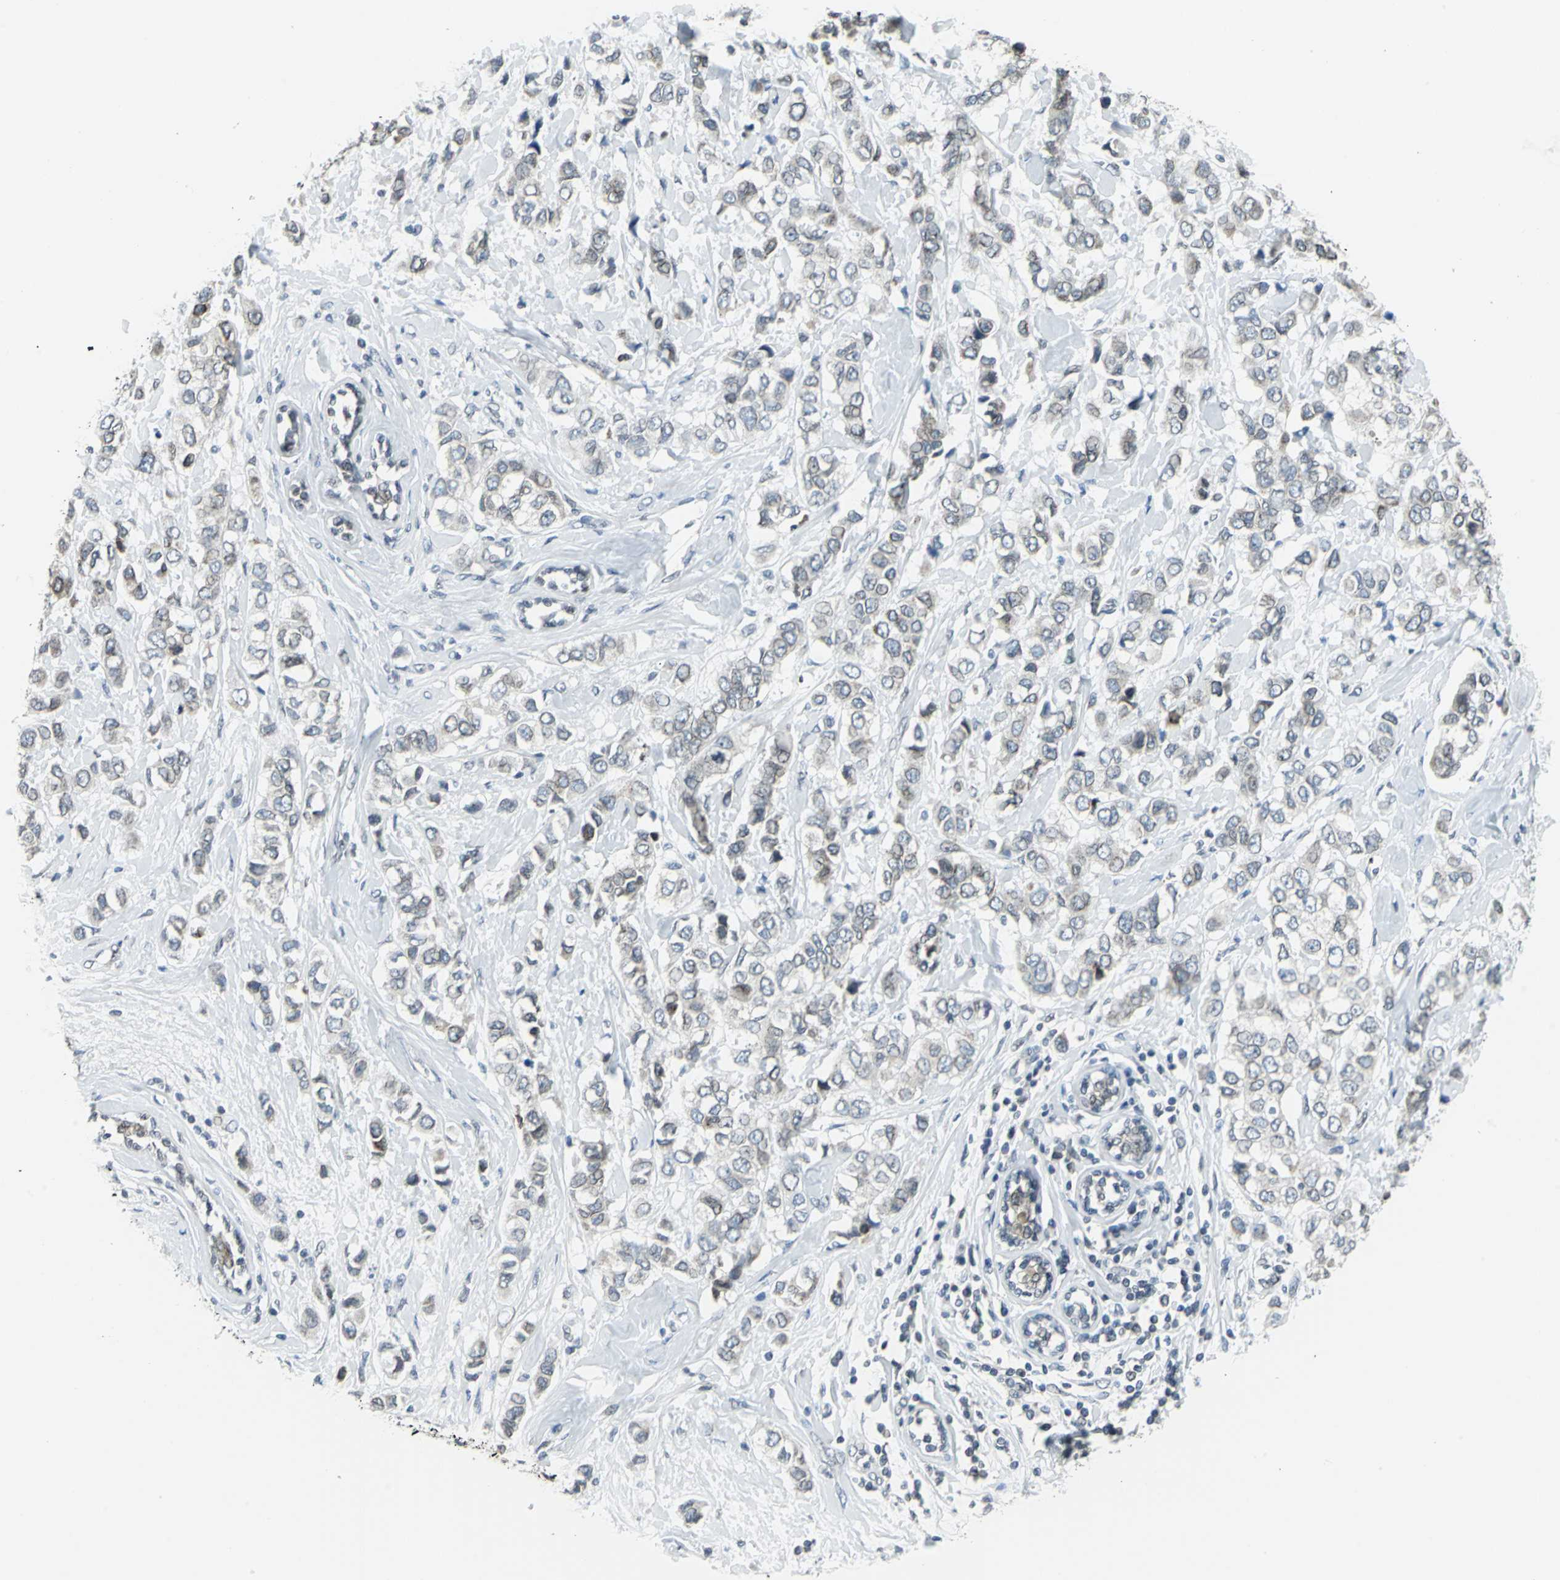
{"staining": {"intensity": "weak", "quantity": "<25%", "location": "cytoplasmic/membranous"}, "tissue": "breast cancer", "cell_type": "Tumor cells", "image_type": "cancer", "snomed": [{"axis": "morphology", "description": "Duct carcinoma"}, {"axis": "topography", "description": "Breast"}], "caption": "A micrograph of breast cancer stained for a protein displays no brown staining in tumor cells.", "gene": "SNUPN", "patient": {"sex": "female", "age": 50}}